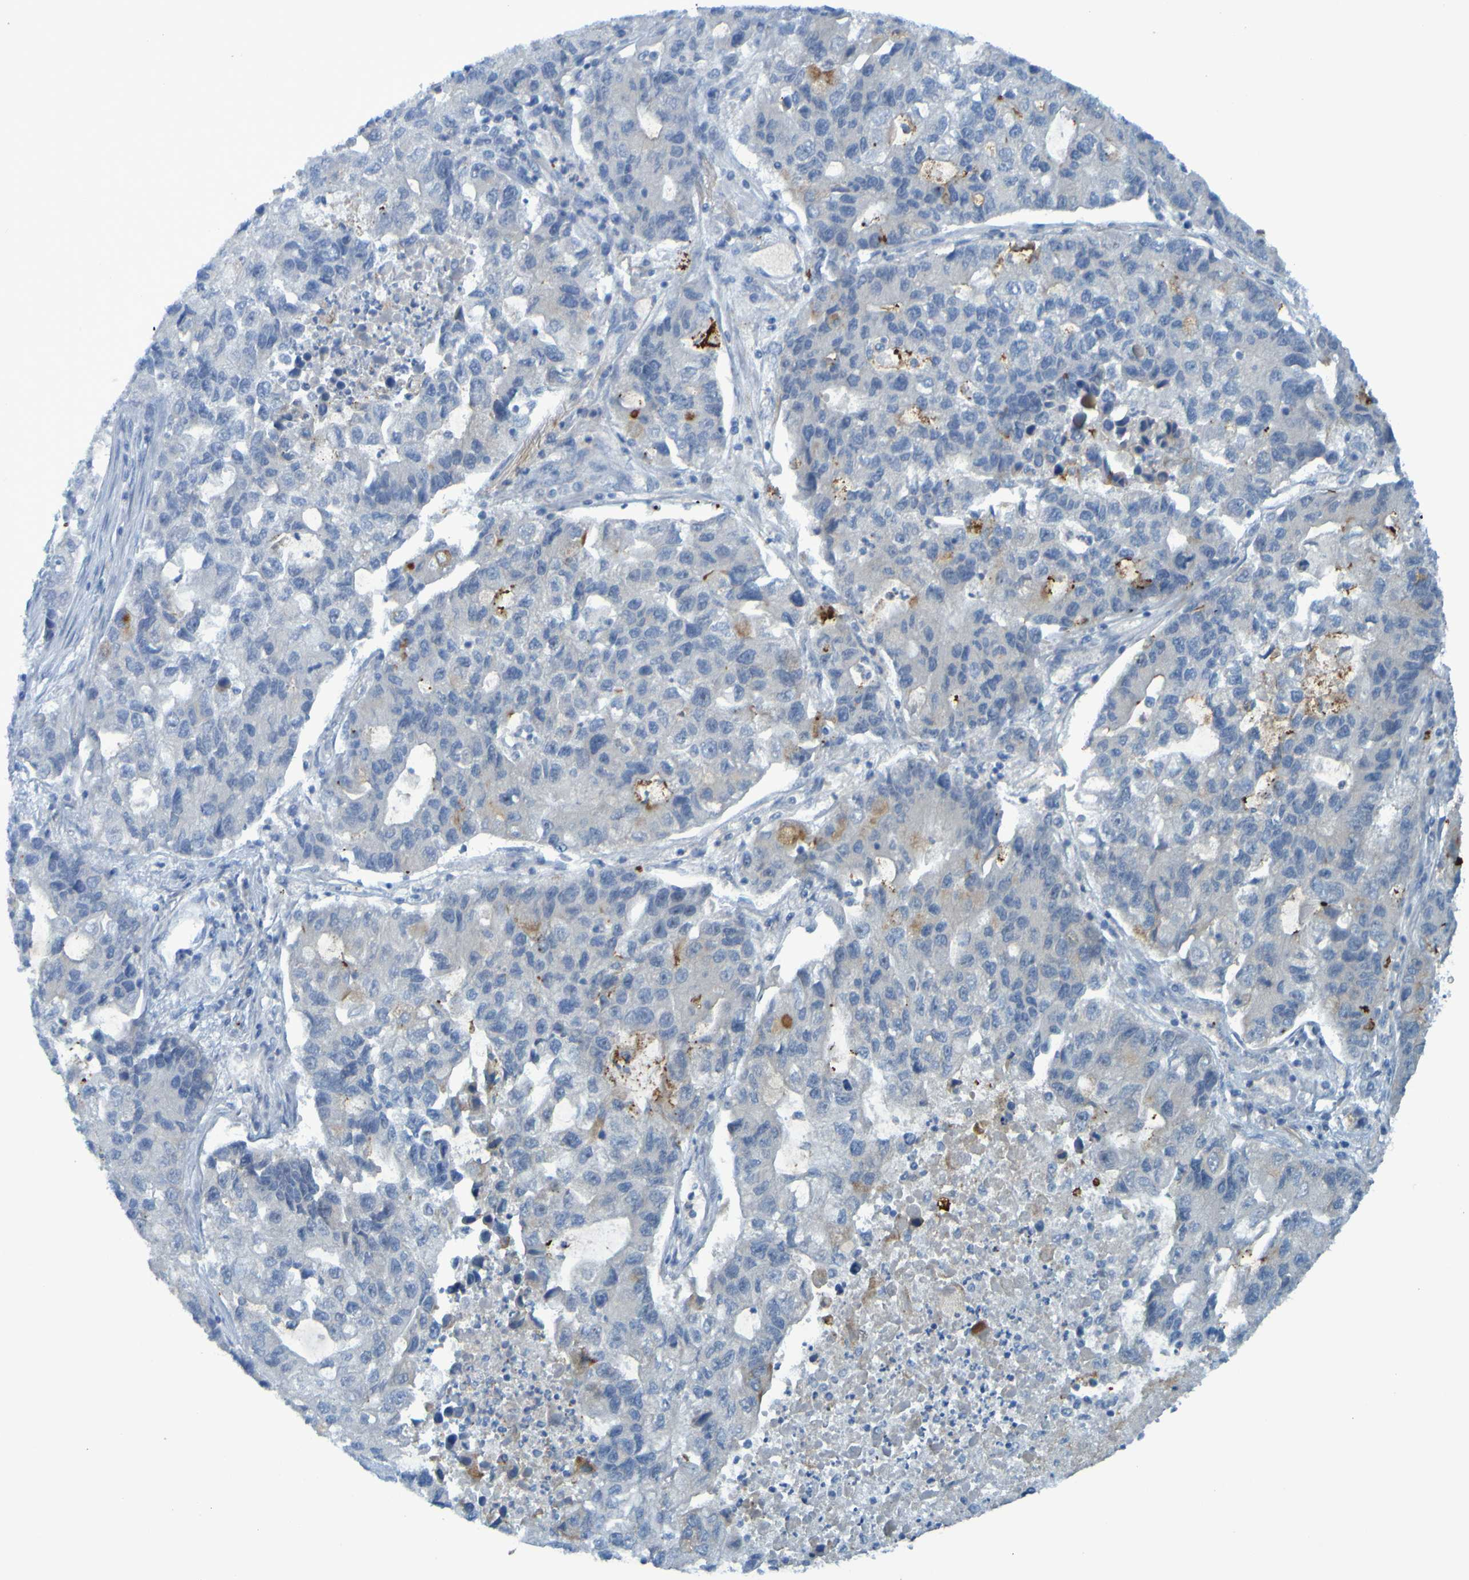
{"staining": {"intensity": "negative", "quantity": "none", "location": "none"}, "tissue": "lung cancer", "cell_type": "Tumor cells", "image_type": "cancer", "snomed": [{"axis": "morphology", "description": "Adenocarcinoma, NOS"}, {"axis": "topography", "description": "Lung"}], "caption": "DAB (3,3'-diaminobenzidine) immunohistochemical staining of lung adenocarcinoma shows no significant expression in tumor cells.", "gene": "USP36", "patient": {"sex": "female", "age": 51}}